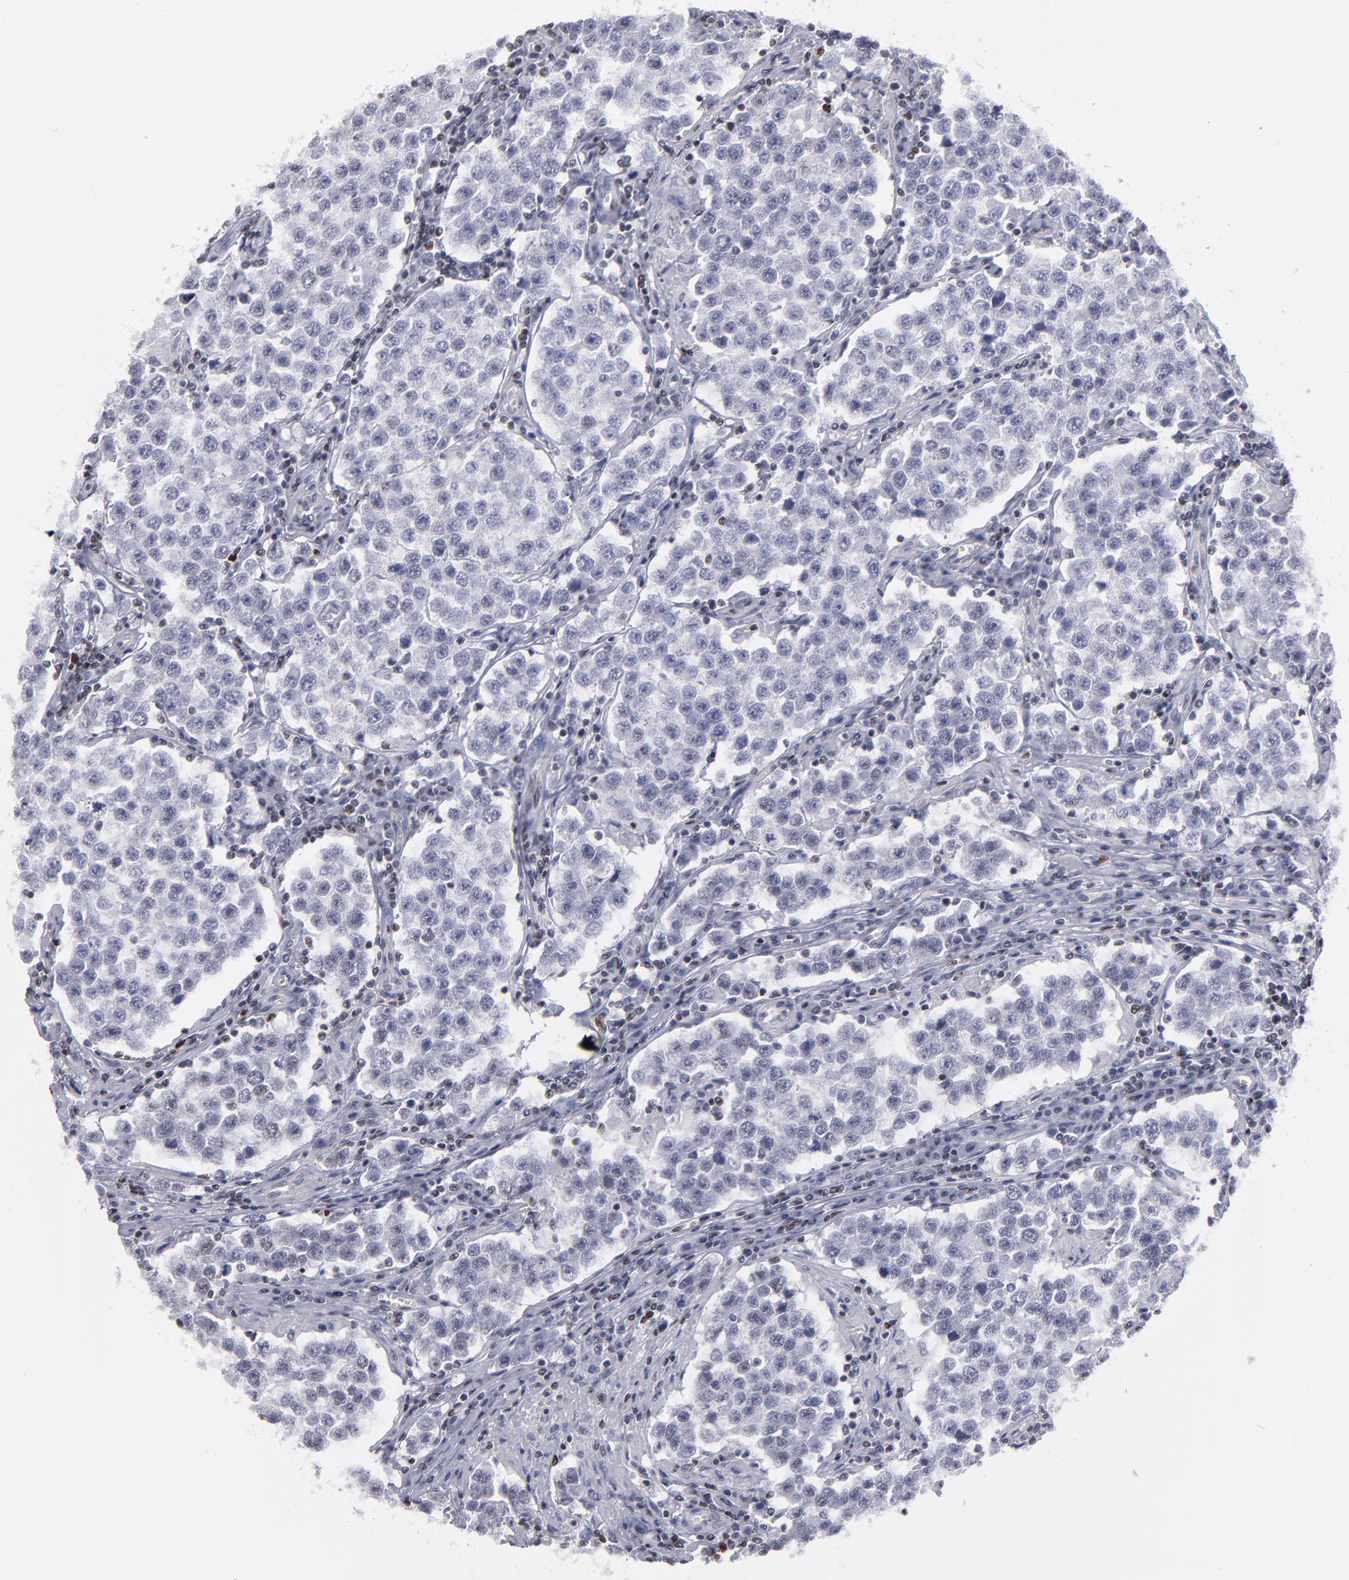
{"staining": {"intensity": "weak", "quantity": "<25%", "location": "nuclear"}, "tissue": "testis cancer", "cell_type": "Tumor cells", "image_type": "cancer", "snomed": [{"axis": "morphology", "description": "Seminoma, NOS"}, {"axis": "topography", "description": "Testis"}], "caption": "Tumor cells are negative for brown protein staining in testis seminoma.", "gene": "TERF2", "patient": {"sex": "male", "age": 36}}